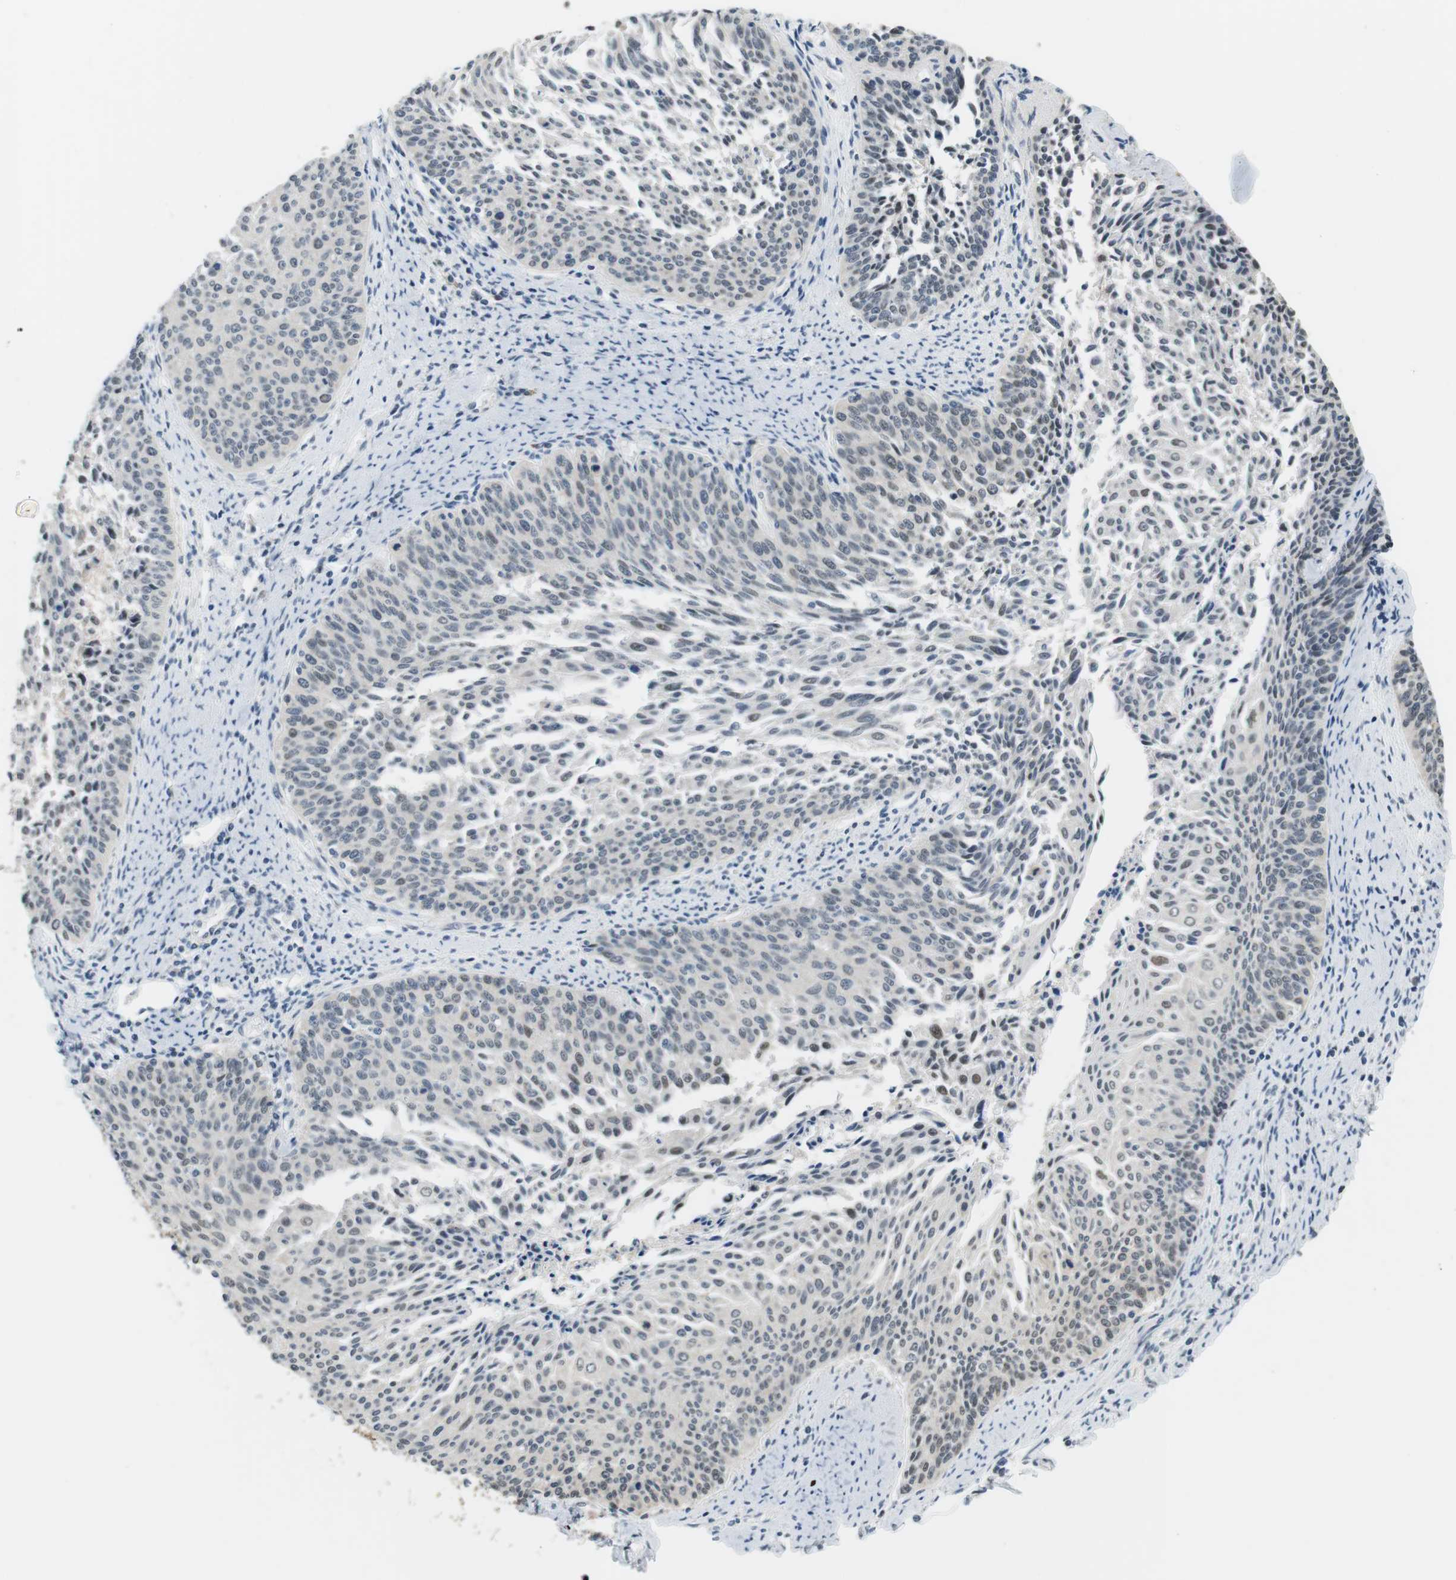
{"staining": {"intensity": "weak", "quantity": "<25%", "location": "nuclear"}, "tissue": "cervical cancer", "cell_type": "Tumor cells", "image_type": "cancer", "snomed": [{"axis": "morphology", "description": "Squamous cell carcinoma, NOS"}, {"axis": "topography", "description": "Cervix"}], "caption": "High magnification brightfield microscopy of cervical squamous cell carcinoma stained with DAB (3,3'-diaminobenzidine) (brown) and counterstained with hematoxylin (blue): tumor cells show no significant staining.", "gene": "CSNK2B", "patient": {"sex": "female", "age": 55}}